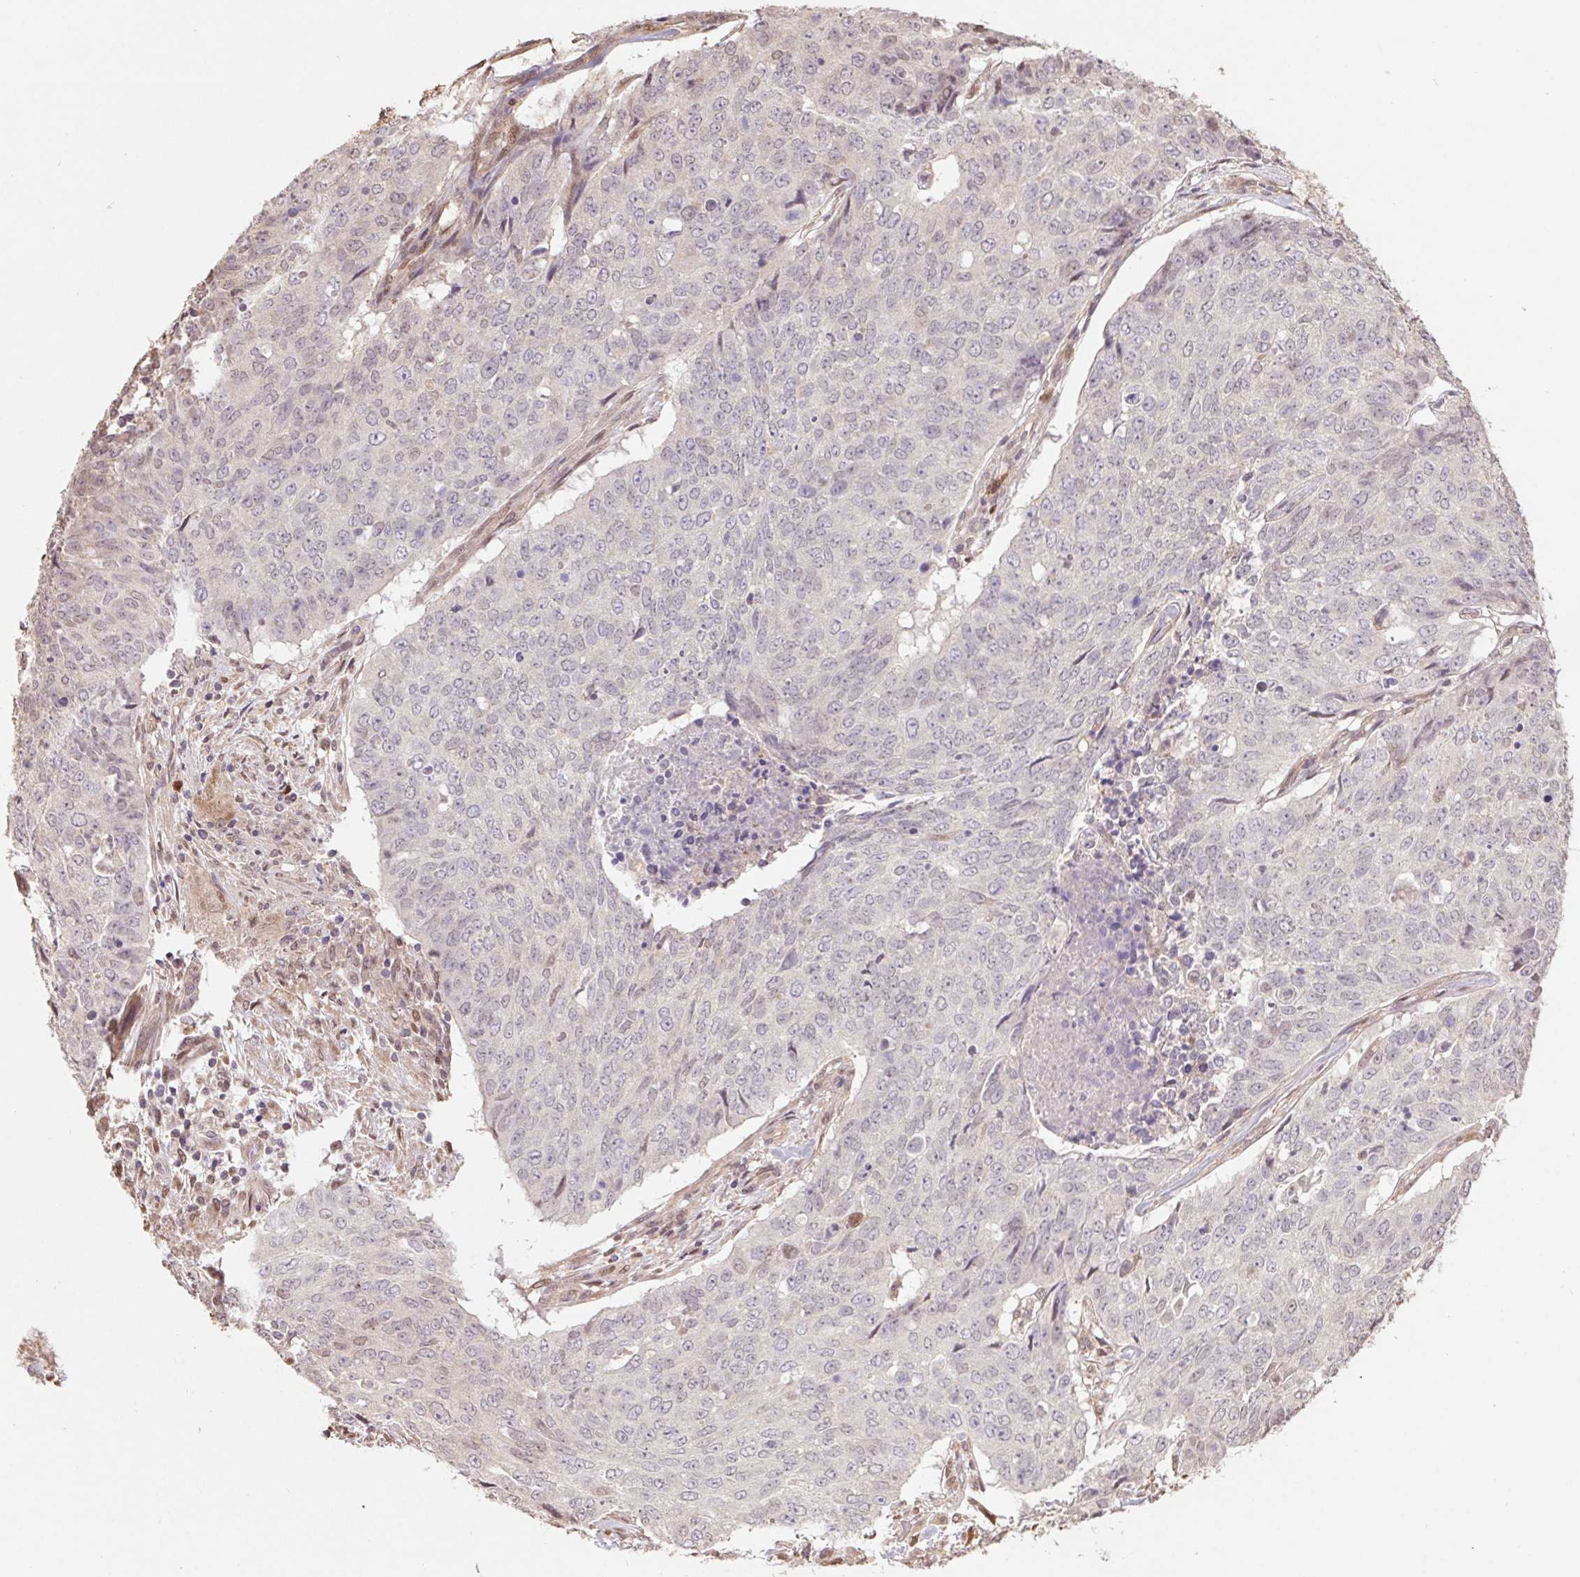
{"staining": {"intensity": "negative", "quantity": "none", "location": "none"}, "tissue": "lung cancer", "cell_type": "Tumor cells", "image_type": "cancer", "snomed": [{"axis": "morphology", "description": "Normal tissue, NOS"}, {"axis": "morphology", "description": "Squamous cell carcinoma, NOS"}, {"axis": "topography", "description": "Bronchus"}, {"axis": "topography", "description": "Lung"}], "caption": "Protein analysis of lung cancer shows no significant expression in tumor cells.", "gene": "CUTA", "patient": {"sex": "male", "age": 64}}